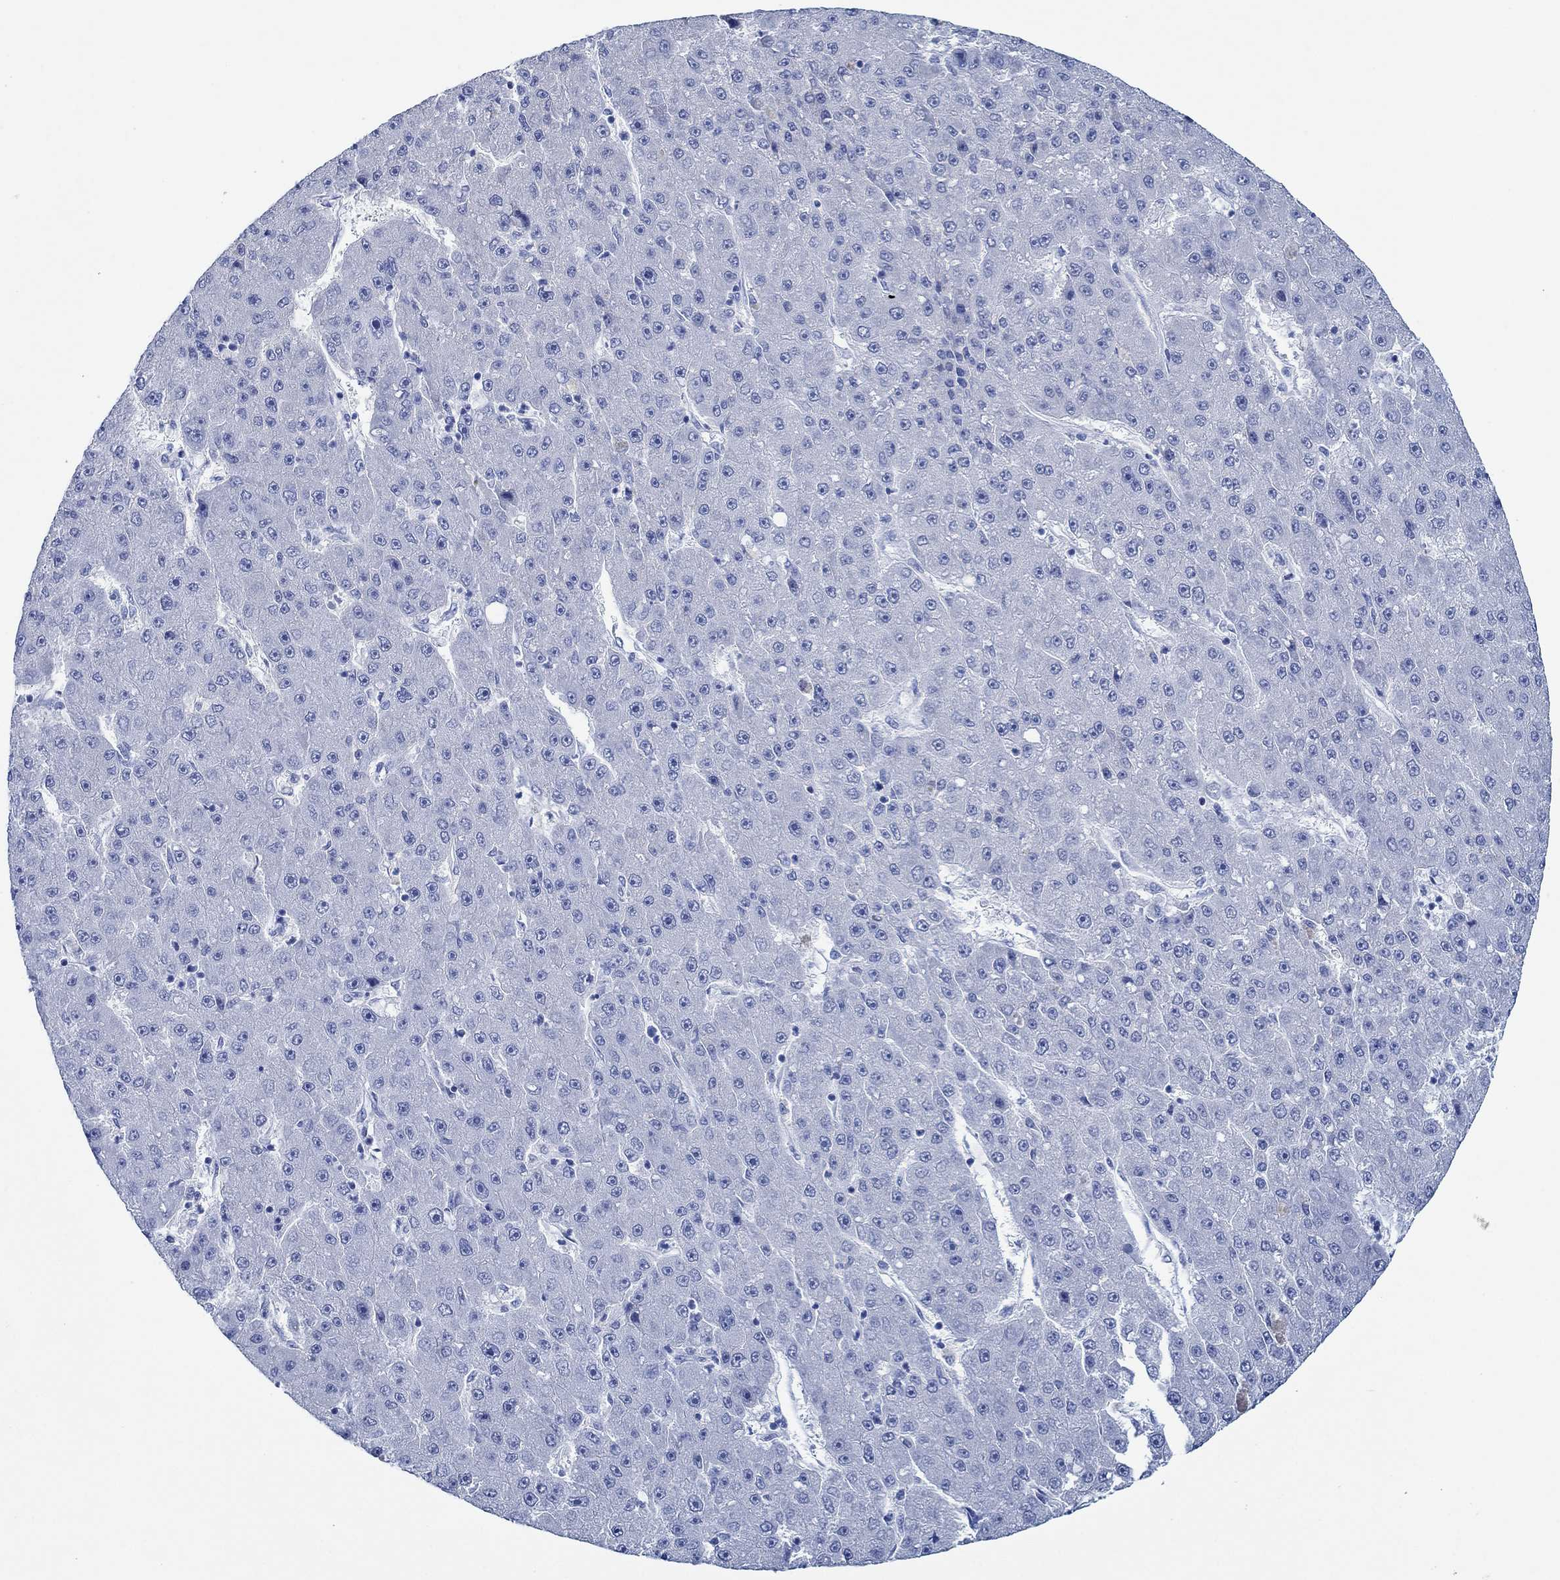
{"staining": {"intensity": "negative", "quantity": "none", "location": "none"}, "tissue": "liver cancer", "cell_type": "Tumor cells", "image_type": "cancer", "snomed": [{"axis": "morphology", "description": "Carcinoma, Hepatocellular, NOS"}, {"axis": "topography", "description": "Liver"}], "caption": "This is an immunohistochemistry (IHC) micrograph of hepatocellular carcinoma (liver). There is no expression in tumor cells.", "gene": "ZNF671", "patient": {"sex": "male", "age": 67}}